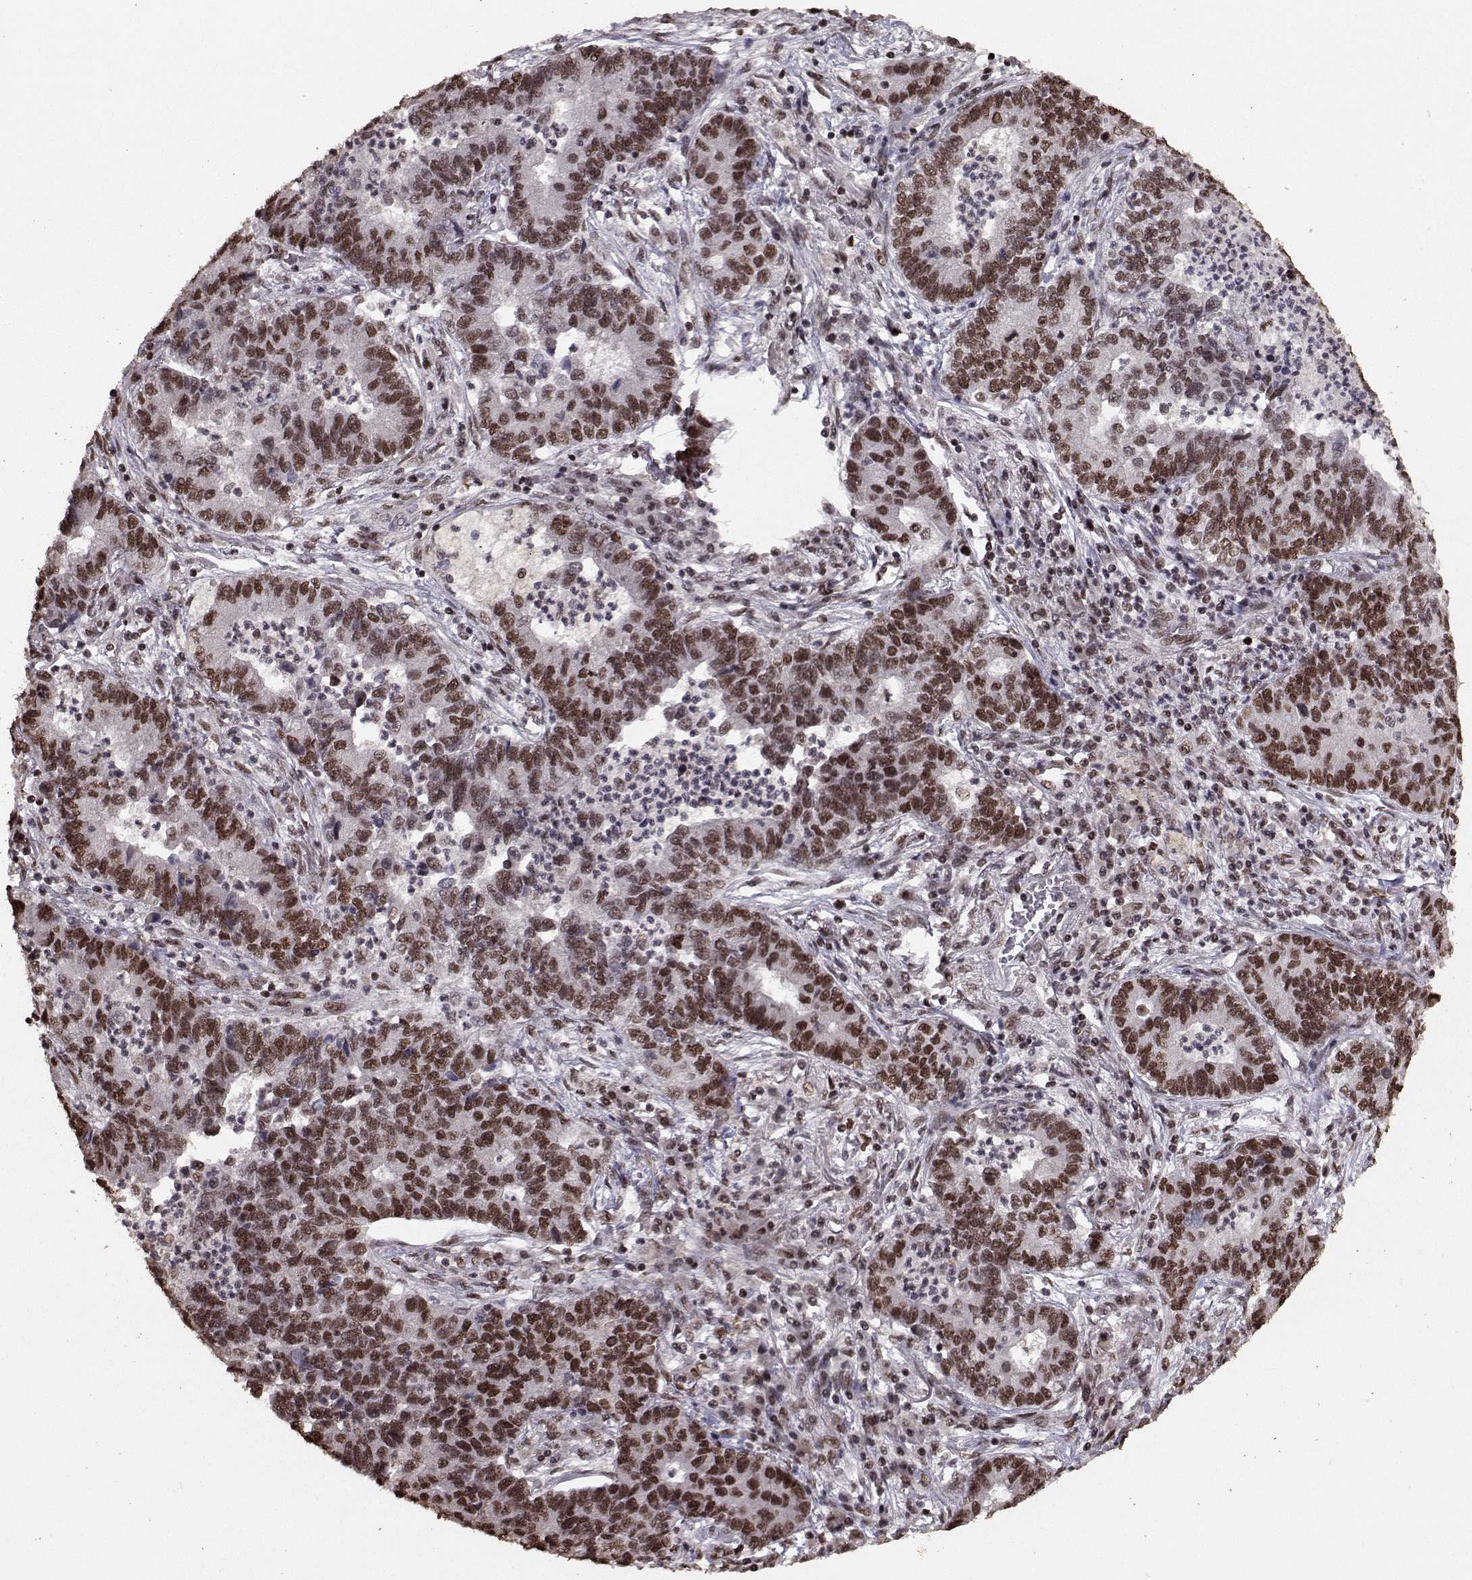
{"staining": {"intensity": "strong", "quantity": "25%-75%", "location": "nuclear"}, "tissue": "lung cancer", "cell_type": "Tumor cells", "image_type": "cancer", "snomed": [{"axis": "morphology", "description": "Adenocarcinoma, NOS"}, {"axis": "topography", "description": "Lung"}], "caption": "IHC image of neoplastic tissue: human lung cancer (adenocarcinoma) stained using immunohistochemistry (IHC) demonstrates high levels of strong protein expression localized specifically in the nuclear of tumor cells, appearing as a nuclear brown color.", "gene": "SF1", "patient": {"sex": "female", "age": 57}}